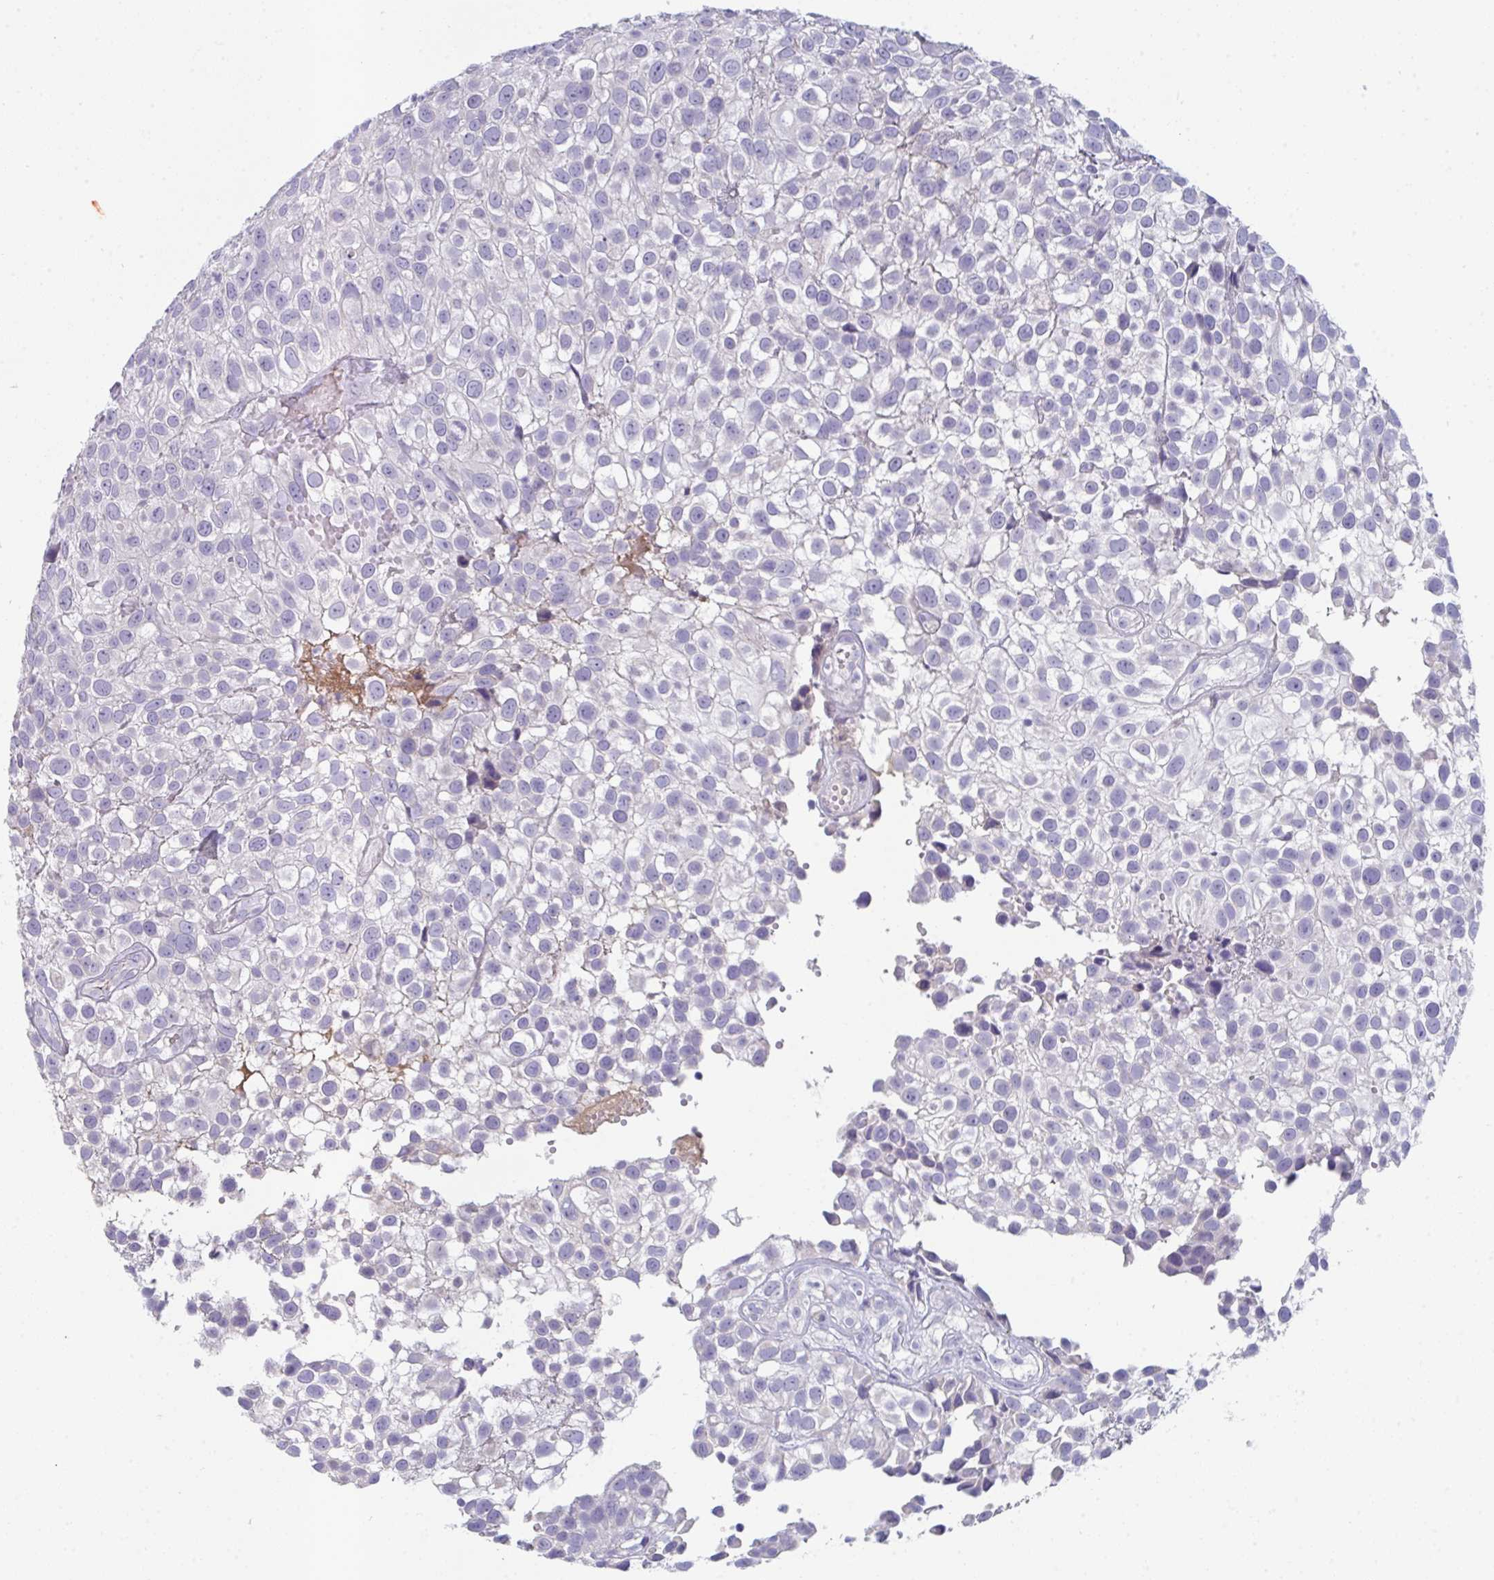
{"staining": {"intensity": "negative", "quantity": "none", "location": "none"}, "tissue": "urothelial cancer", "cell_type": "Tumor cells", "image_type": "cancer", "snomed": [{"axis": "morphology", "description": "Urothelial carcinoma, High grade"}, {"axis": "topography", "description": "Urinary bladder"}], "caption": "This photomicrograph is of high-grade urothelial carcinoma stained with immunohistochemistry to label a protein in brown with the nuclei are counter-stained blue. There is no positivity in tumor cells.", "gene": "HGFAC", "patient": {"sex": "male", "age": 56}}